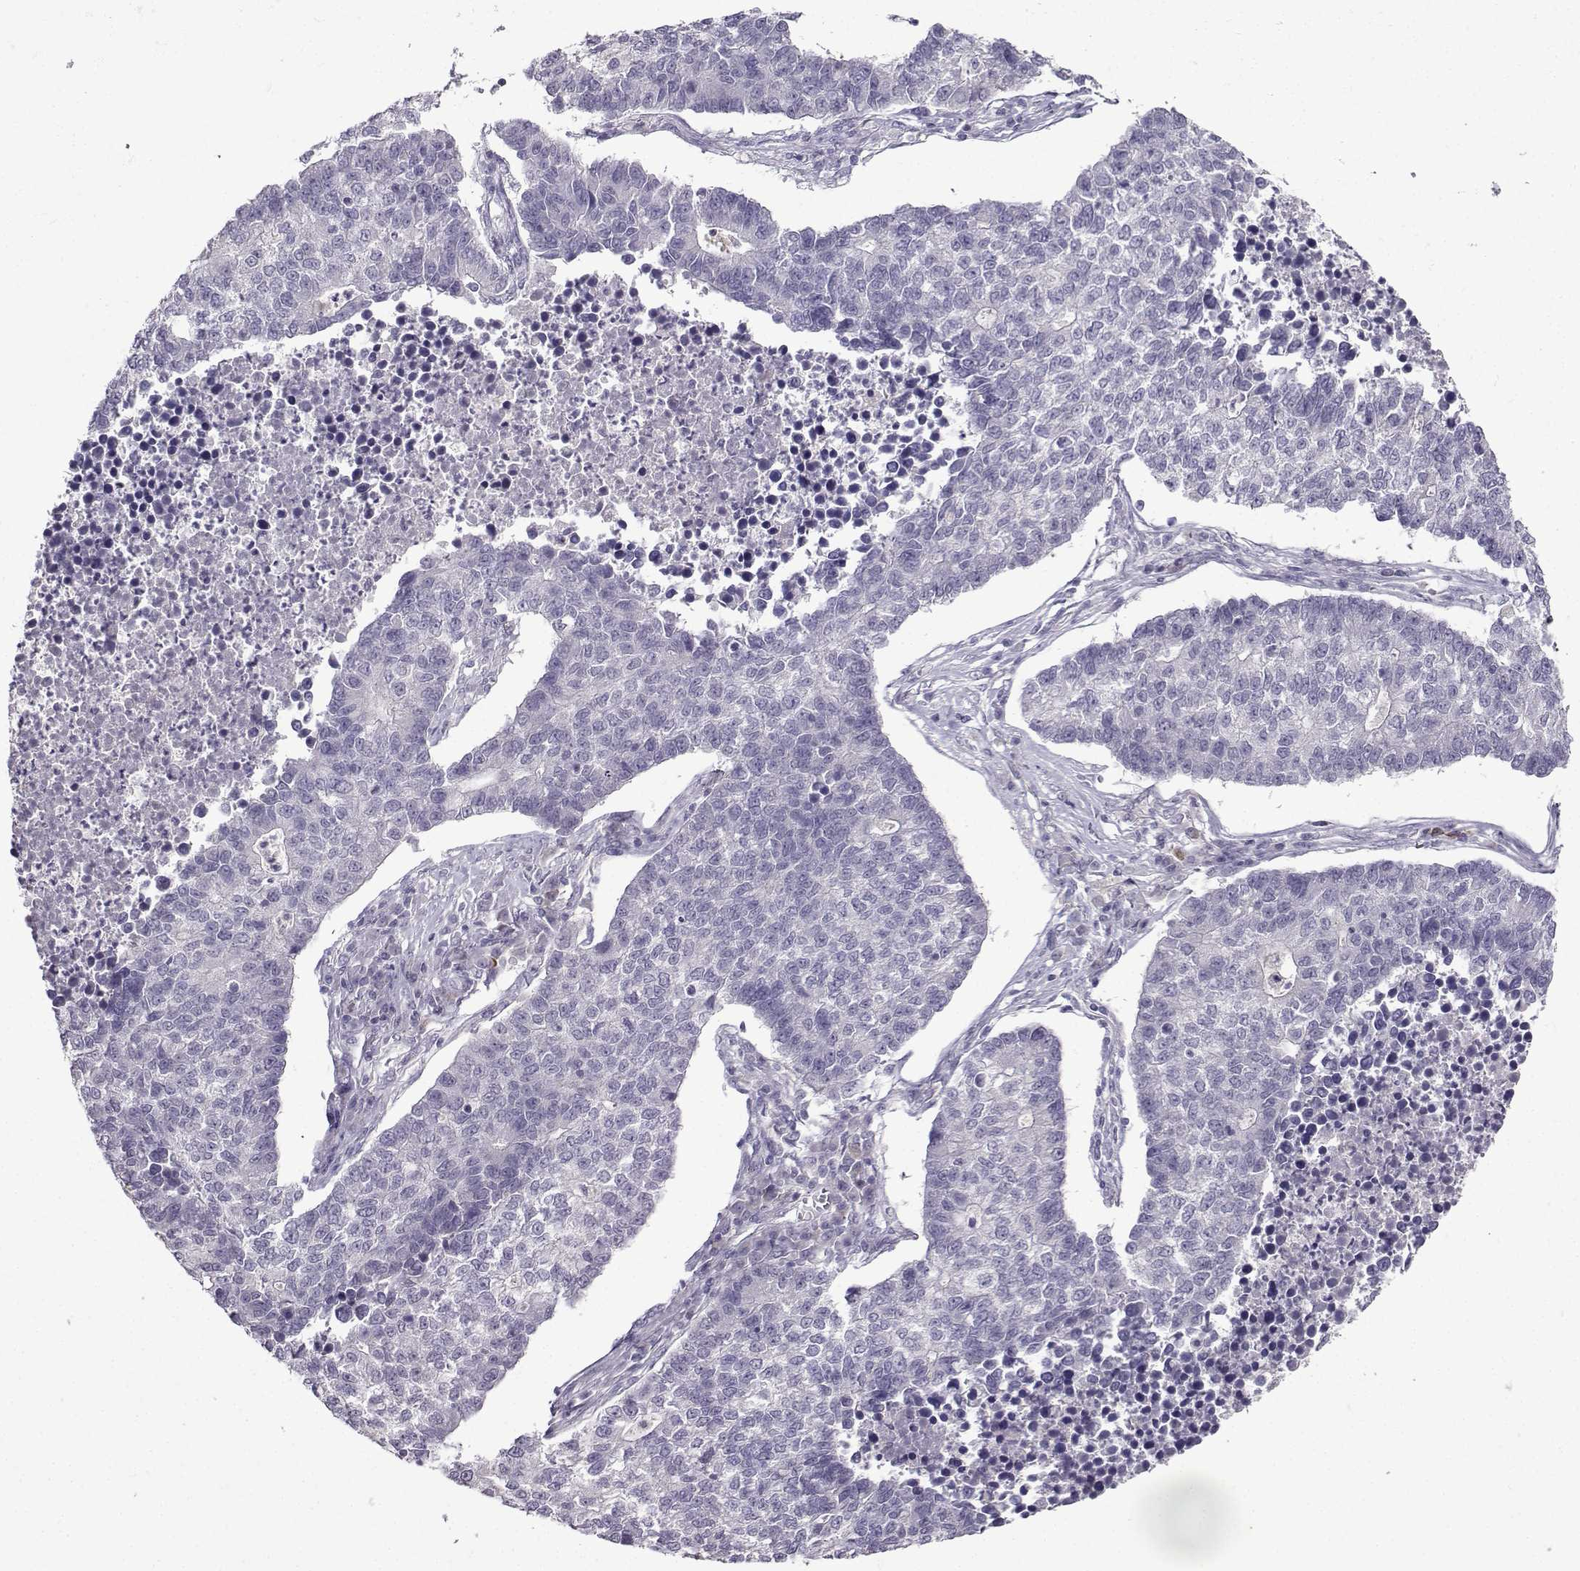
{"staining": {"intensity": "negative", "quantity": "none", "location": "none"}, "tissue": "lung cancer", "cell_type": "Tumor cells", "image_type": "cancer", "snomed": [{"axis": "morphology", "description": "Adenocarcinoma, NOS"}, {"axis": "topography", "description": "Lung"}], "caption": "Immunohistochemistry micrograph of human adenocarcinoma (lung) stained for a protein (brown), which shows no staining in tumor cells.", "gene": "CRYBB1", "patient": {"sex": "male", "age": 57}}